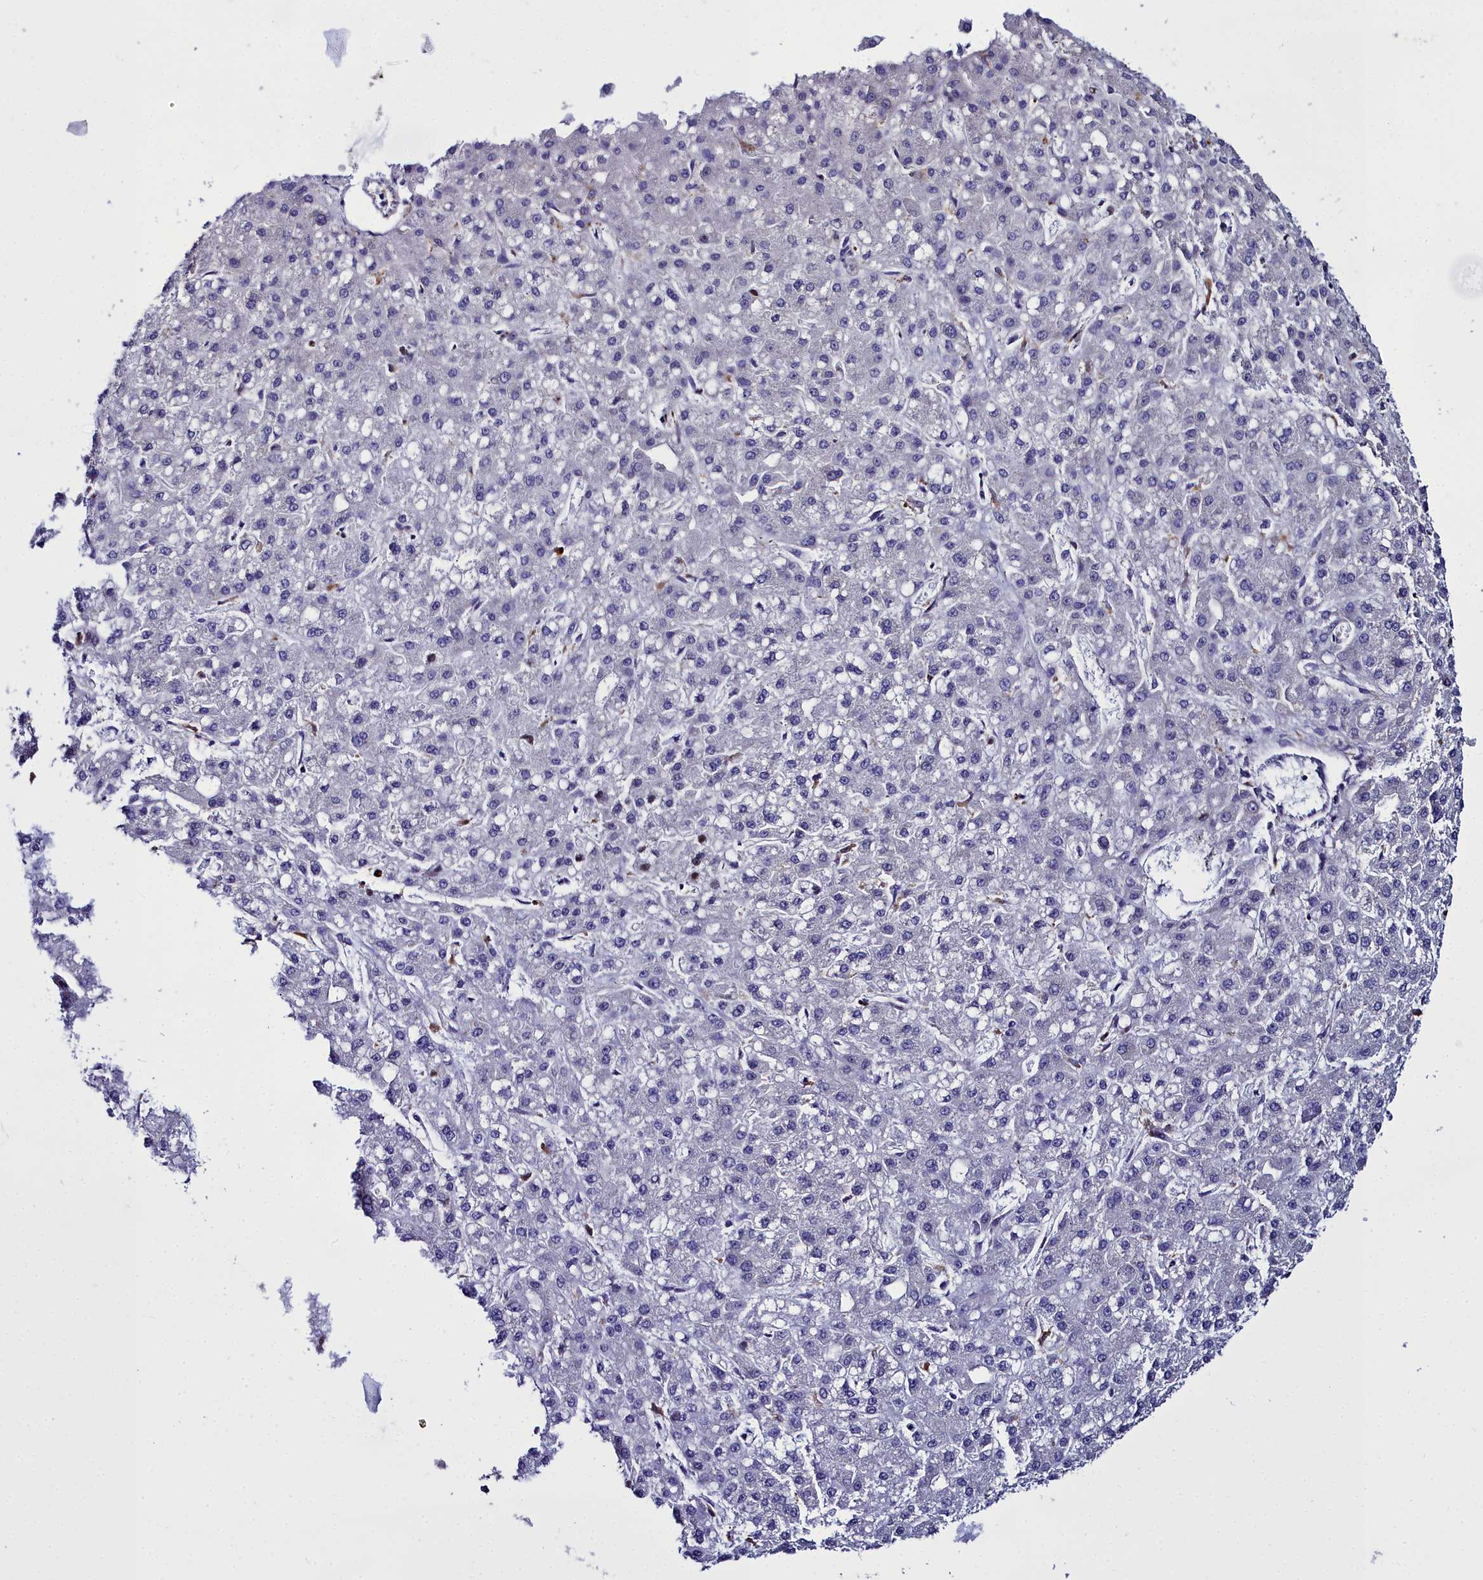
{"staining": {"intensity": "negative", "quantity": "none", "location": "none"}, "tissue": "liver cancer", "cell_type": "Tumor cells", "image_type": "cancer", "snomed": [{"axis": "morphology", "description": "Carcinoma, Hepatocellular, NOS"}, {"axis": "topography", "description": "Liver"}], "caption": "This is a image of IHC staining of liver cancer (hepatocellular carcinoma), which shows no positivity in tumor cells.", "gene": "ELAPOR2", "patient": {"sex": "male", "age": 67}}